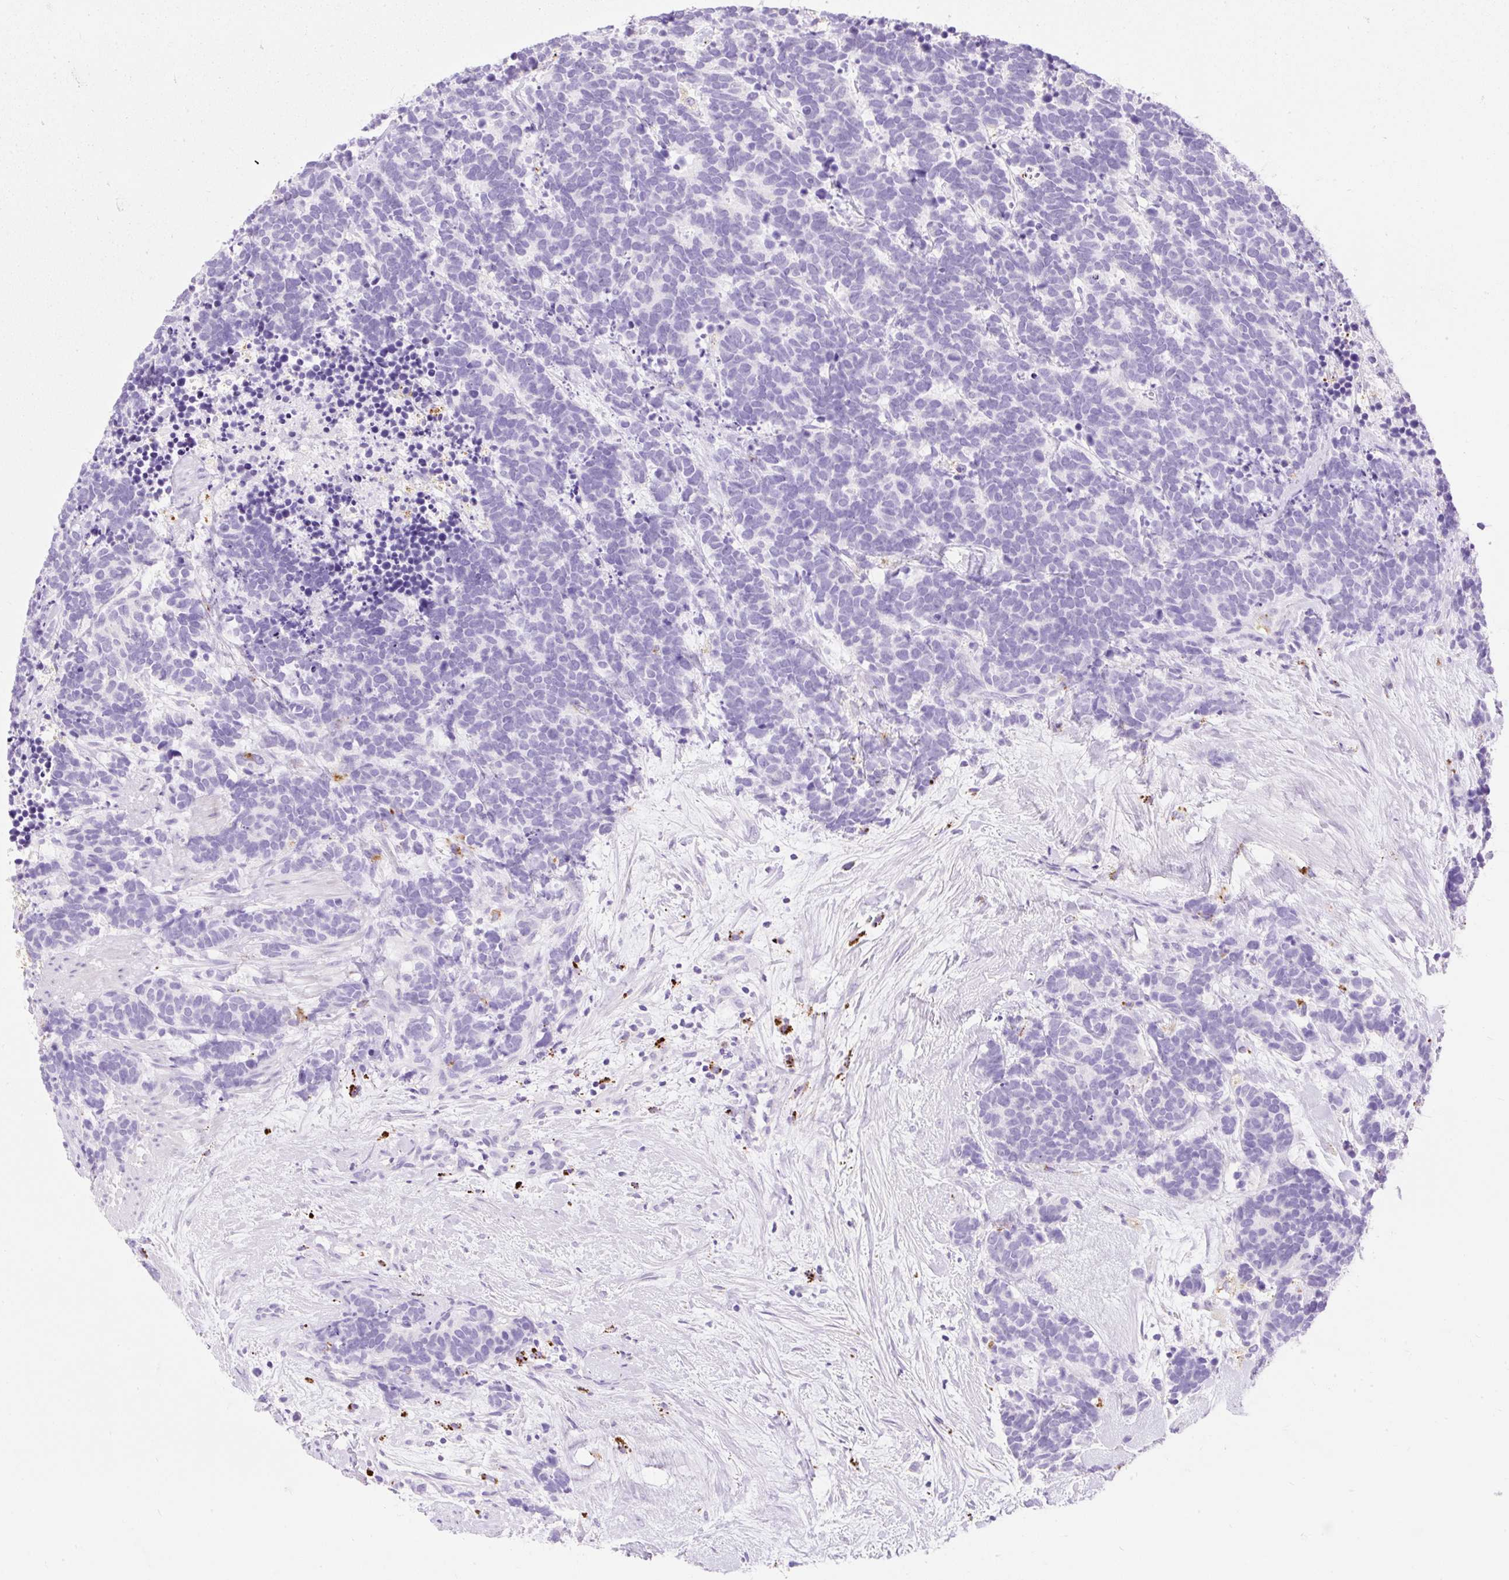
{"staining": {"intensity": "negative", "quantity": "none", "location": "none"}, "tissue": "carcinoid", "cell_type": "Tumor cells", "image_type": "cancer", "snomed": [{"axis": "morphology", "description": "Carcinoma, NOS"}, {"axis": "morphology", "description": "Carcinoid, malignant, NOS"}, {"axis": "topography", "description": "Prostate"}], "caption": "An IHC histopathology image of carcinoma is shown. There is no staining in tumor cells of carcinoma.", "gene": "HEXB", "patient": {"sex": "male", "age": 57}}